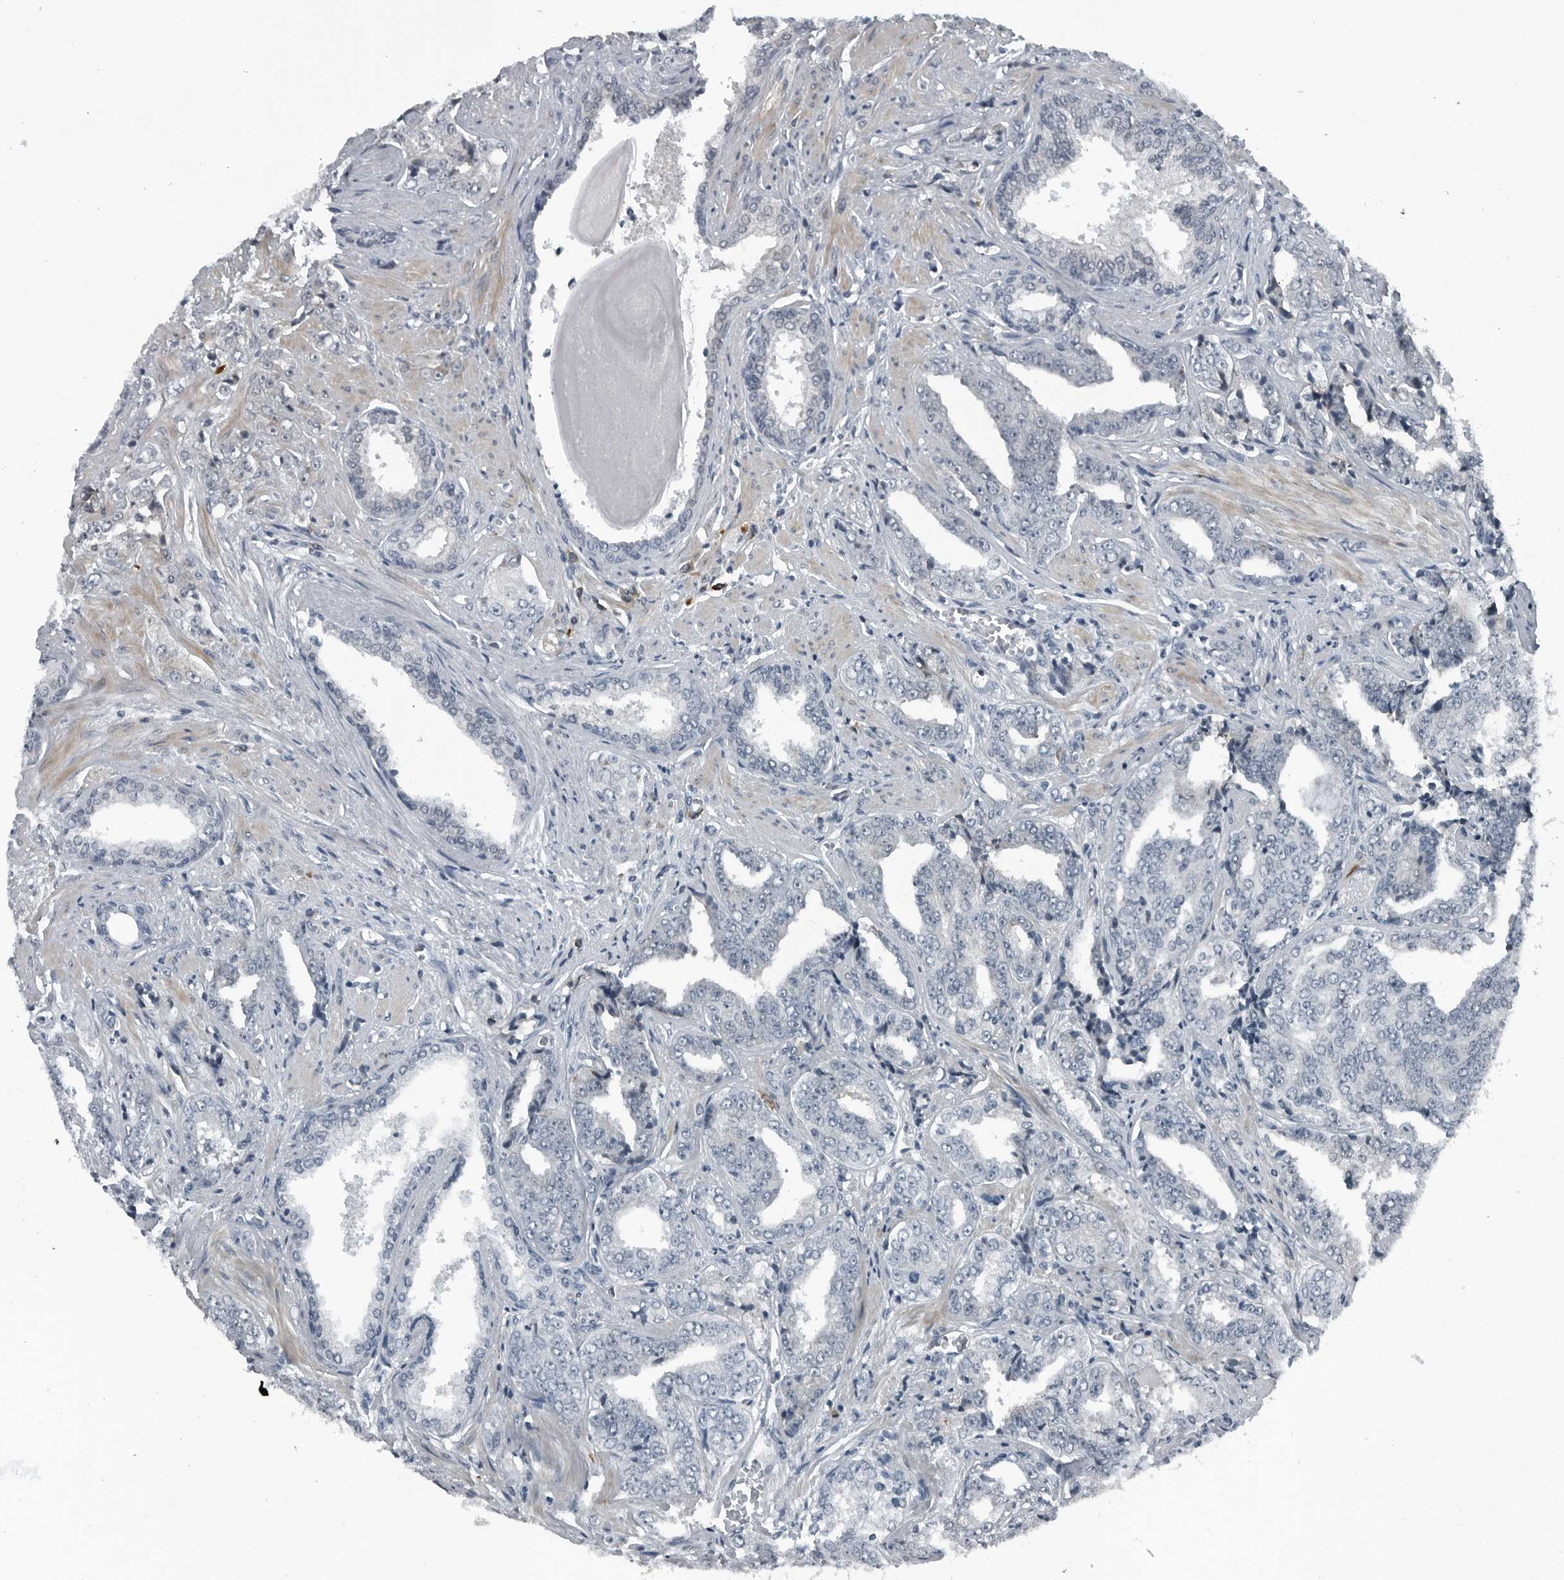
{"staining": {"intensity": "negative", "quantity": "none", "location": "none"}, "tissue": "prostate cancer", "cell_type": "Tumor cells", "image_type": "cancer", "snomed": [{"axis": "morphology", "description": "Adenocarcinoma, High grade"}, {"axis": "topography", "description": "Prostate"}], "caption": "Prostate cancer stained for a protein using immunohistochemistry displays no staining tumor cells.", "gene": "DNAAF11", "patient": {"sex": "male", "age": 71}}